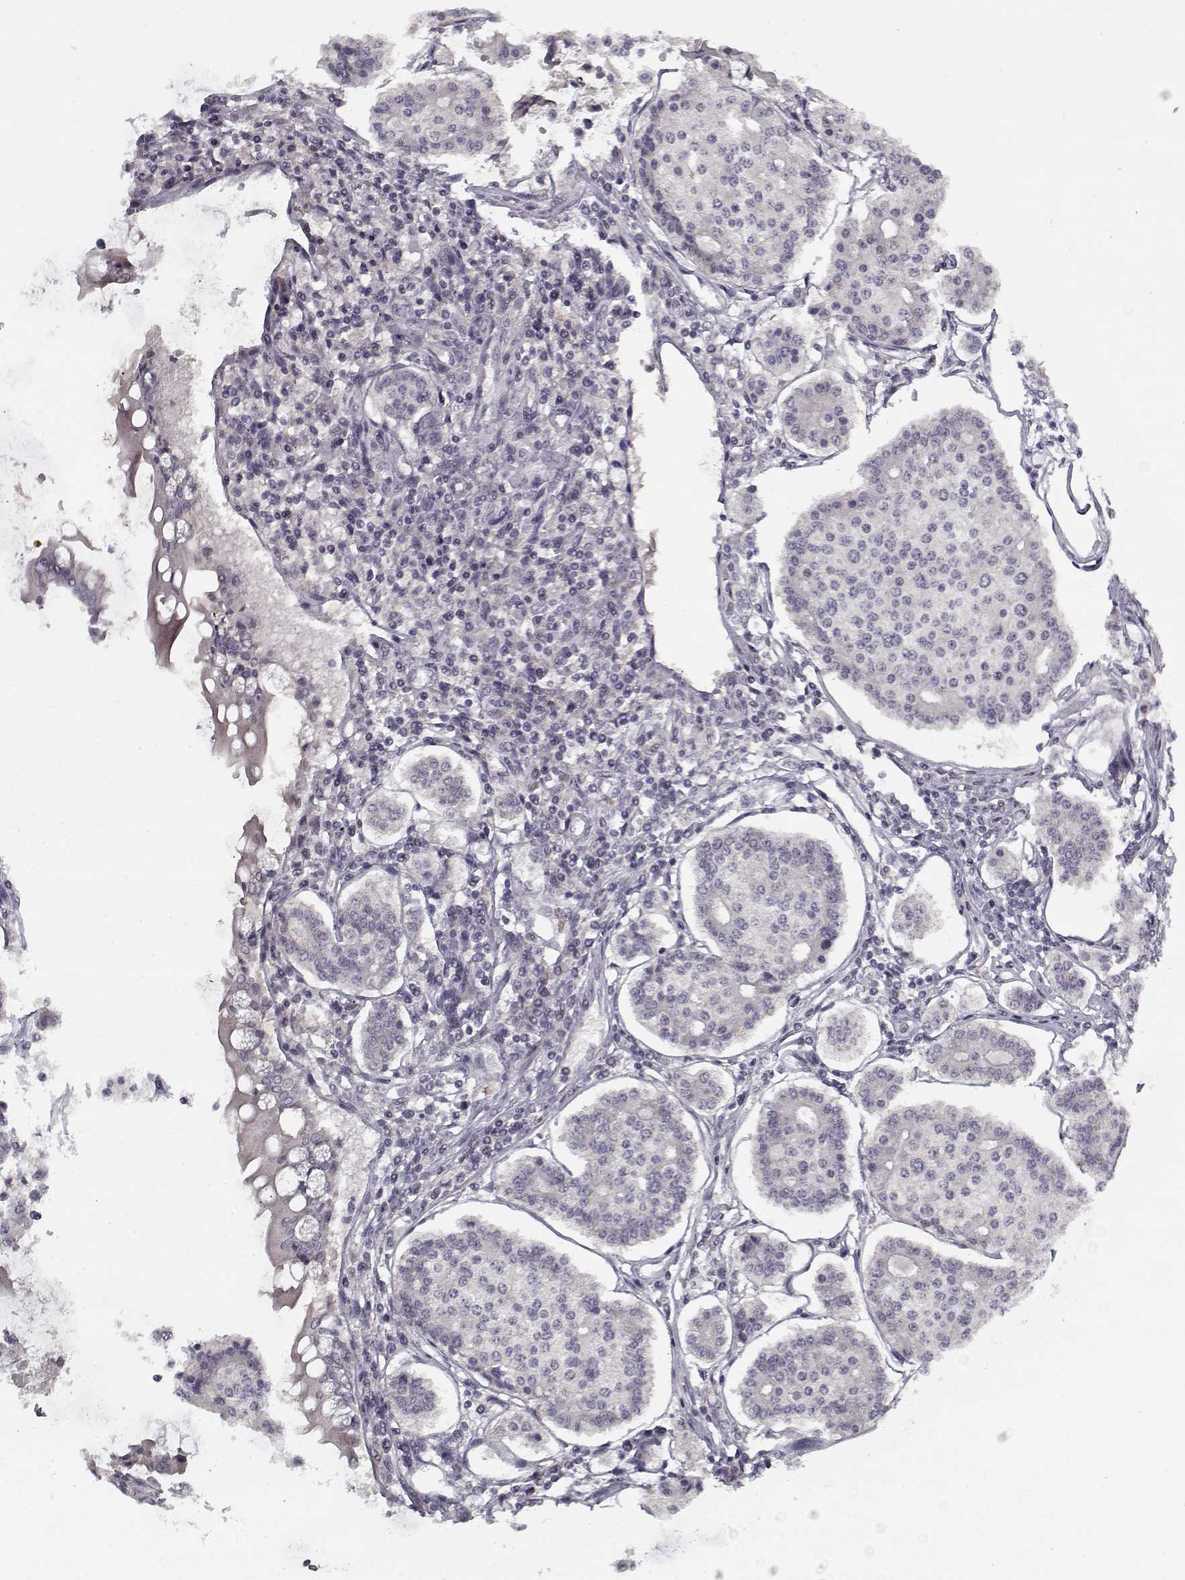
{"staining": {"intensity": "negative", "quantity": "none", "location": "none"}, "tissue": "carcinoid", "cell_type": "Tumor cells", "image_type": "cancer", "snomed": [{"axis": "morphology", "description": "Carcinoid, malignant, NOS"}, {"axis": "topography", "description": "Small intestine"}], "caption": "Immunohistochemistry image of human carcinoid stained for a protein (brown), which demonstrates no positivity in tumor cells.", "gene": "LAMA2", "patient": {"sex": "female", "age": 65}}